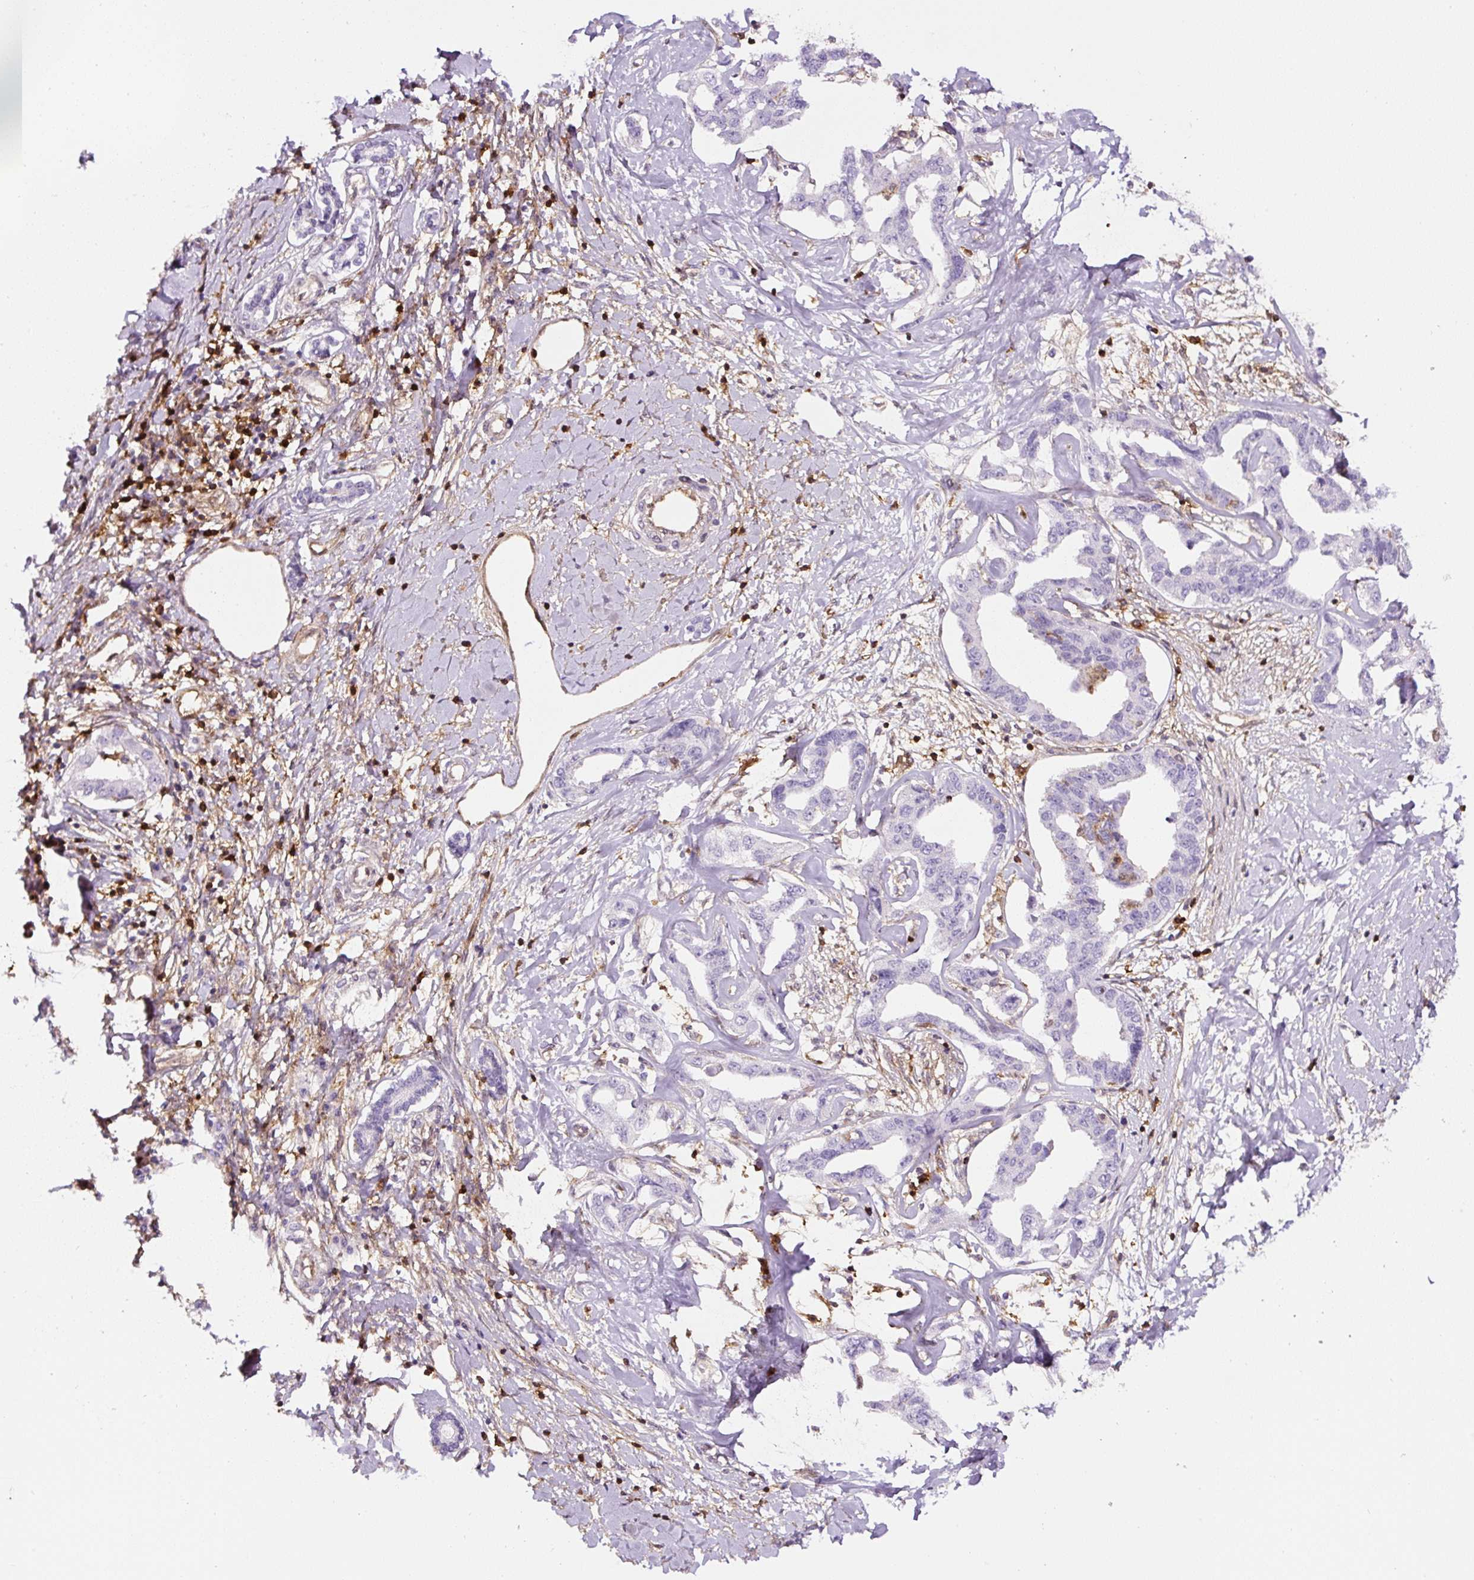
{"staining": {"intensity": "negative", "quantity": "none", "location": "none"}, "tissue": "liver cancer", "cell_type": "Tumor cells", "image_type": "cancer", "snomed": [{"axis": "morphology", "description": "Cholangiocarcinoma"}, {"axis": "topography", "description": "Liver"}], "caption": "This is an immunohistochemistry (IHC) histopathology image of liver cancer. There is no staining in tumor cells.", "gene": "ANXA1", "patient": {"sex": "male", "age": 59}}